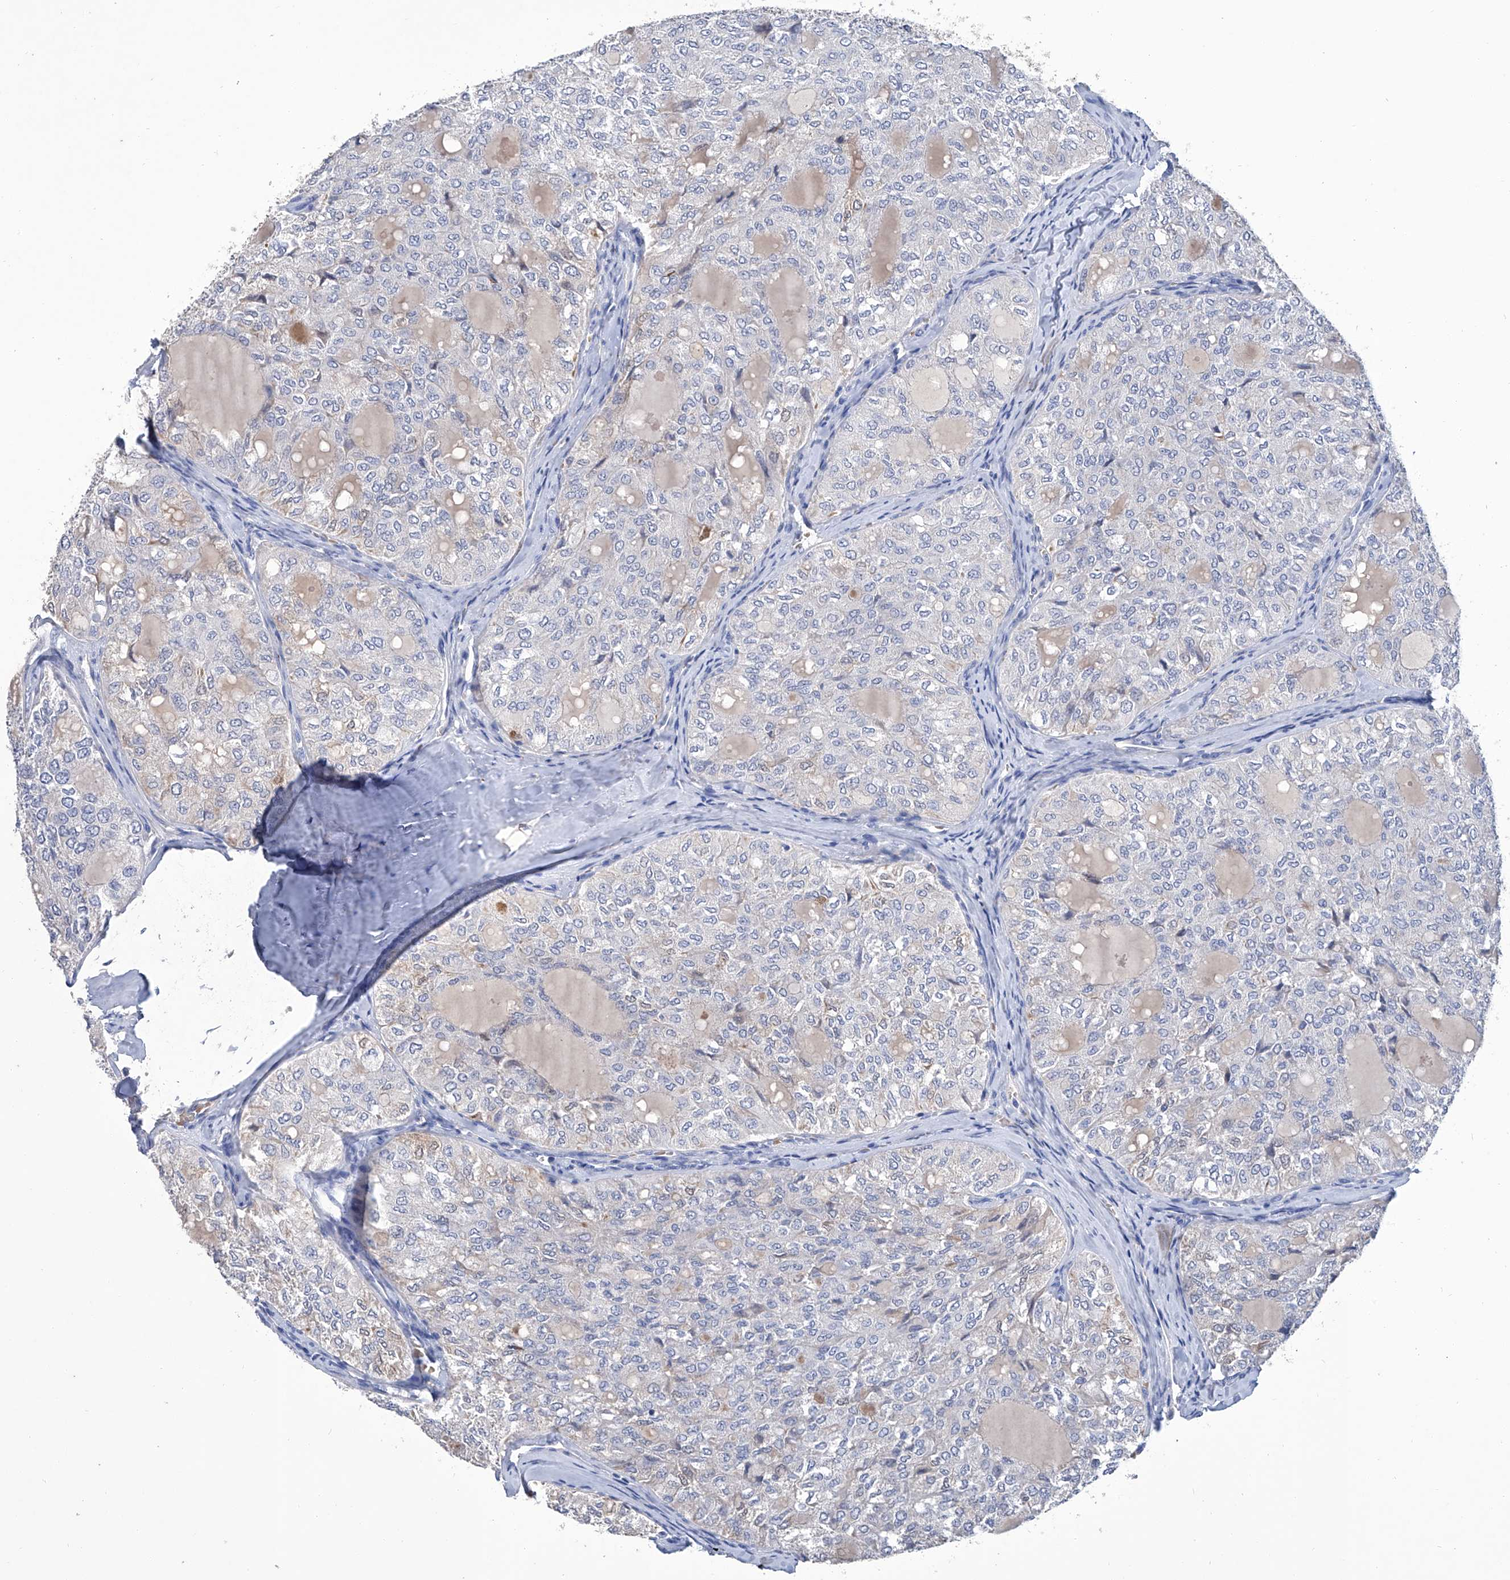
{"staining": {"intensity": "negative", "quantity": "none", "location": "none"}, "tissue": "thyroid cancer", "cell_type": "Tumor cells", "image_type": "cancer", "snomed": [{"axis": "morphology", "description": "Follicular adenoma carcinoma, NOS"}, {"axis": "topography", "description": "Thyroid gland"}], "caption": "High magnification brightfield microscopy of thyroid cancer (follicular adenoma carcinoma) stained with DAB (brown) and counterstained with hematoxylin (blue): tumor cells show no significant expression.", "gene": "GPT", "patient": {"sex": "male", "age": 75}}